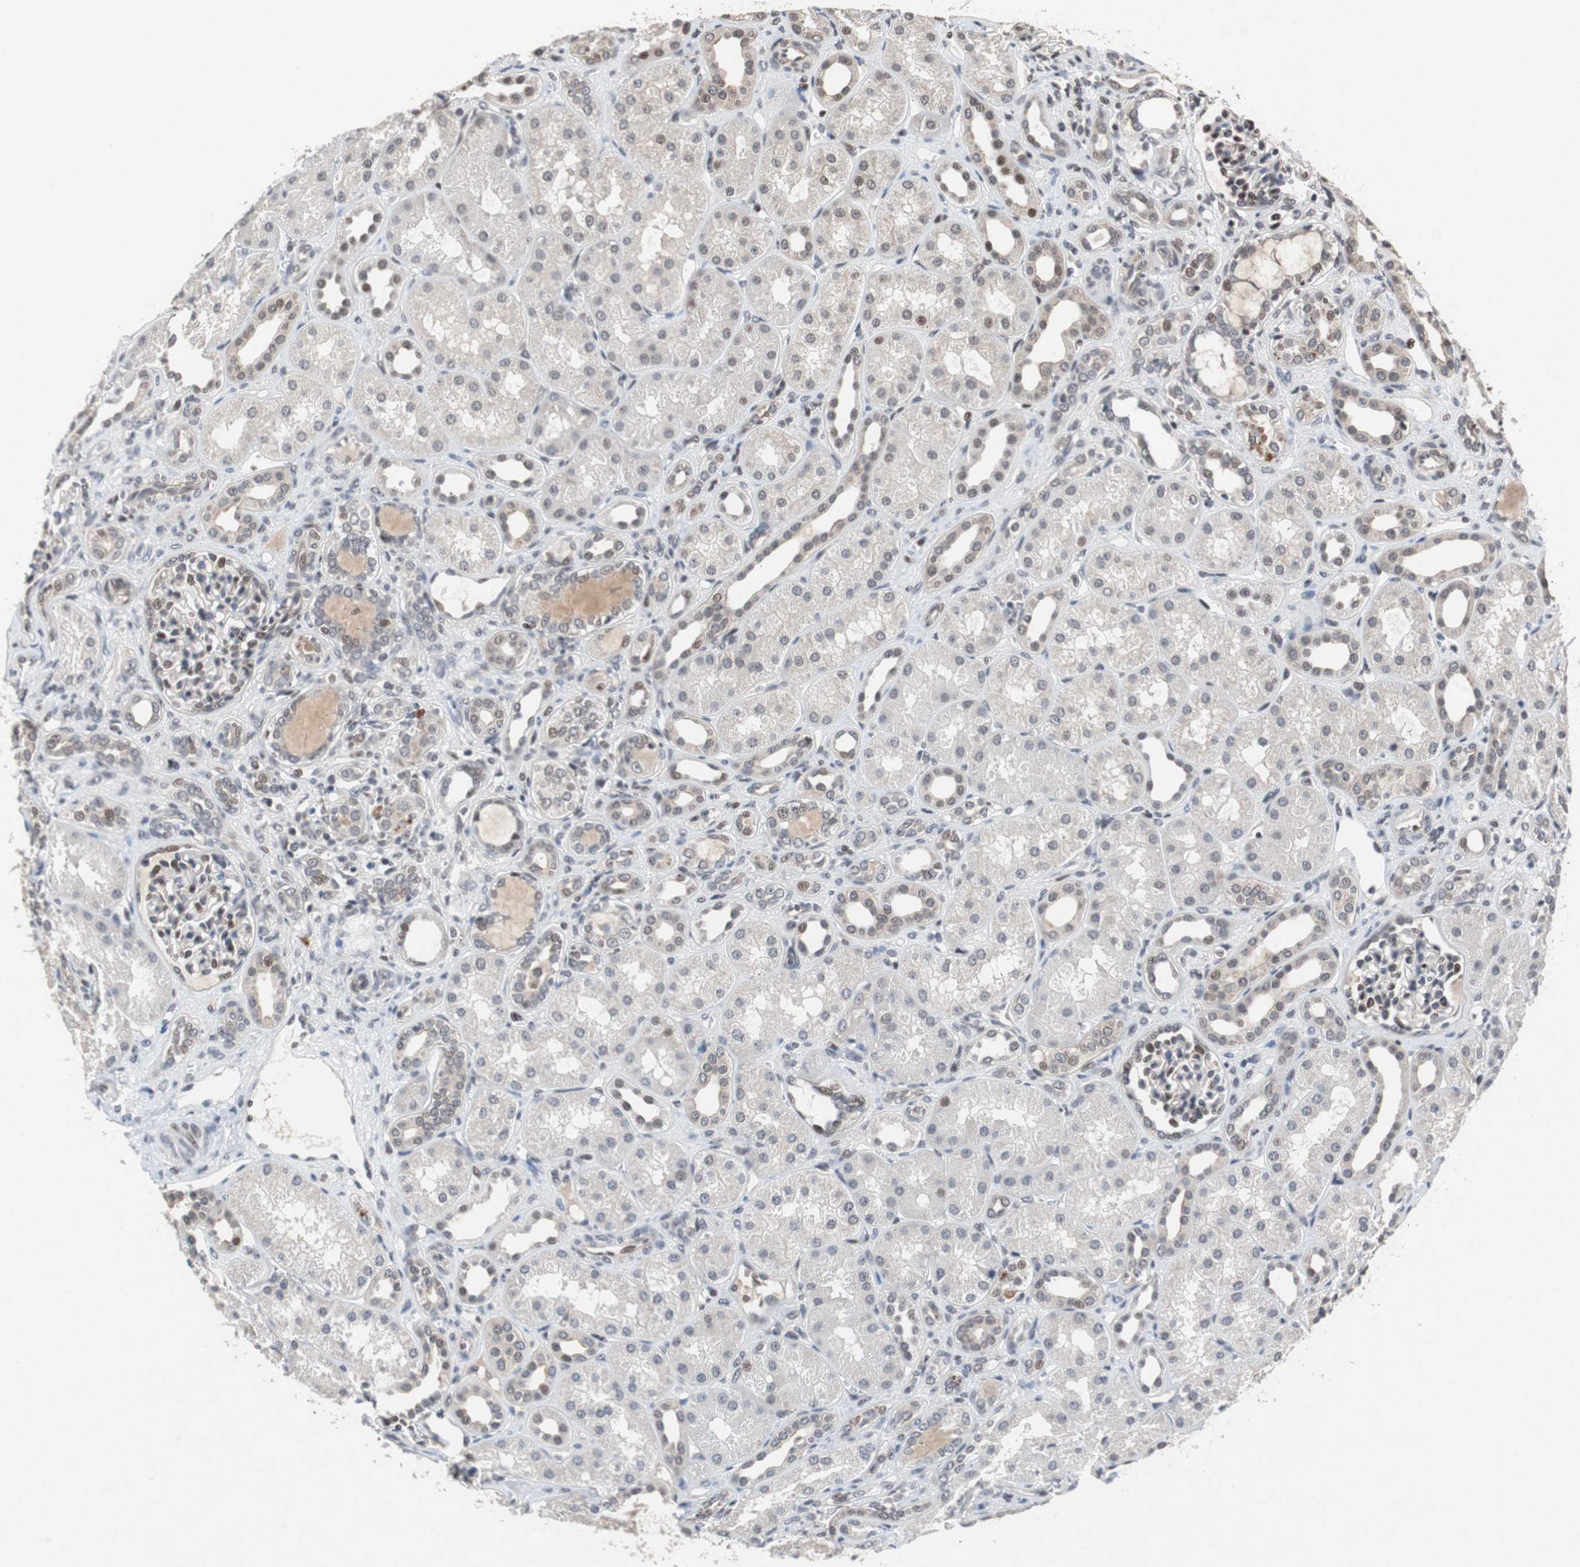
{"staining": {"intensity": "strong", "quantity": "<25%", "location": "nuclear"}, "tissue": "kidney", "cell_type": "Cells in glomeruli", "image_type": "normal", "snomed": [{"axis": "morphology", "description": "Normal tissue, NOS"}, {"axis": "topography", "description": "Kidney"}], "caption": "This micrograph displays normal kidney stained with immunohistochemistry (IHC) to label a protein in brown. The nuclear of cells in glomeruli show strong positivity for the protein. Nuclei are counter-stained blue.", "gene": "TP63", "patient": {"sex": "male", "age": 7}}